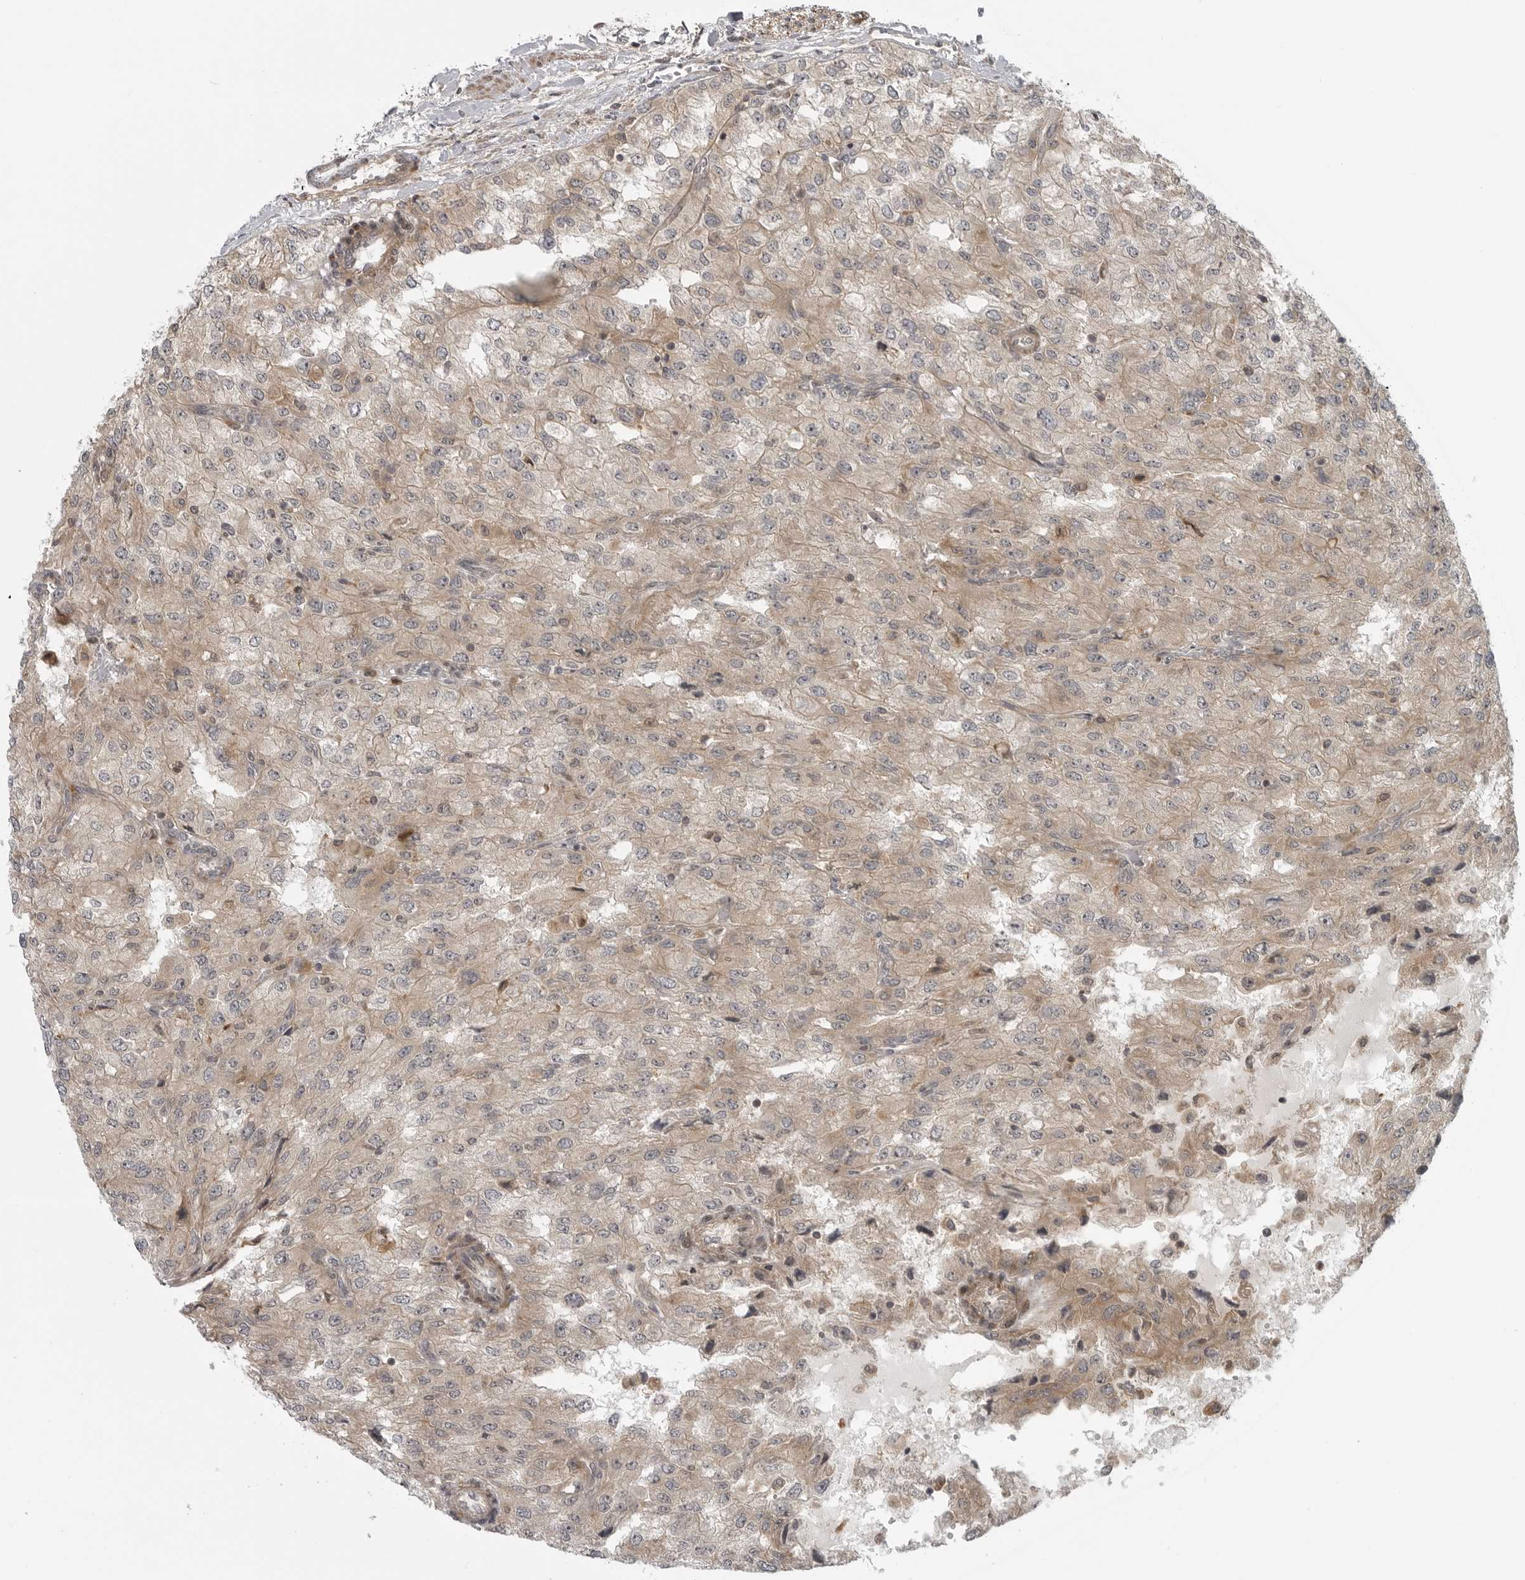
{"staining": {"intensity": "weak", "quantity": "25%-75%", "location": "cytoplasmic/membranous"}, "tissue": "renal cancer", "cell_type": "Tumor cells", "image_type": "cancer", "snomed": [{"axis": "morphology", "description": "Adenocarcinoma, NOS"}, {"axis": "topography", "description": "Kidney"}], "caption": "Tumor cells display low levels of weak cytoplasmic/membranous positivity in about 25%-75% of cells in human renal cancer.", "gene": "LRRC45", "patient": {"sex": "female", "age": 54}}